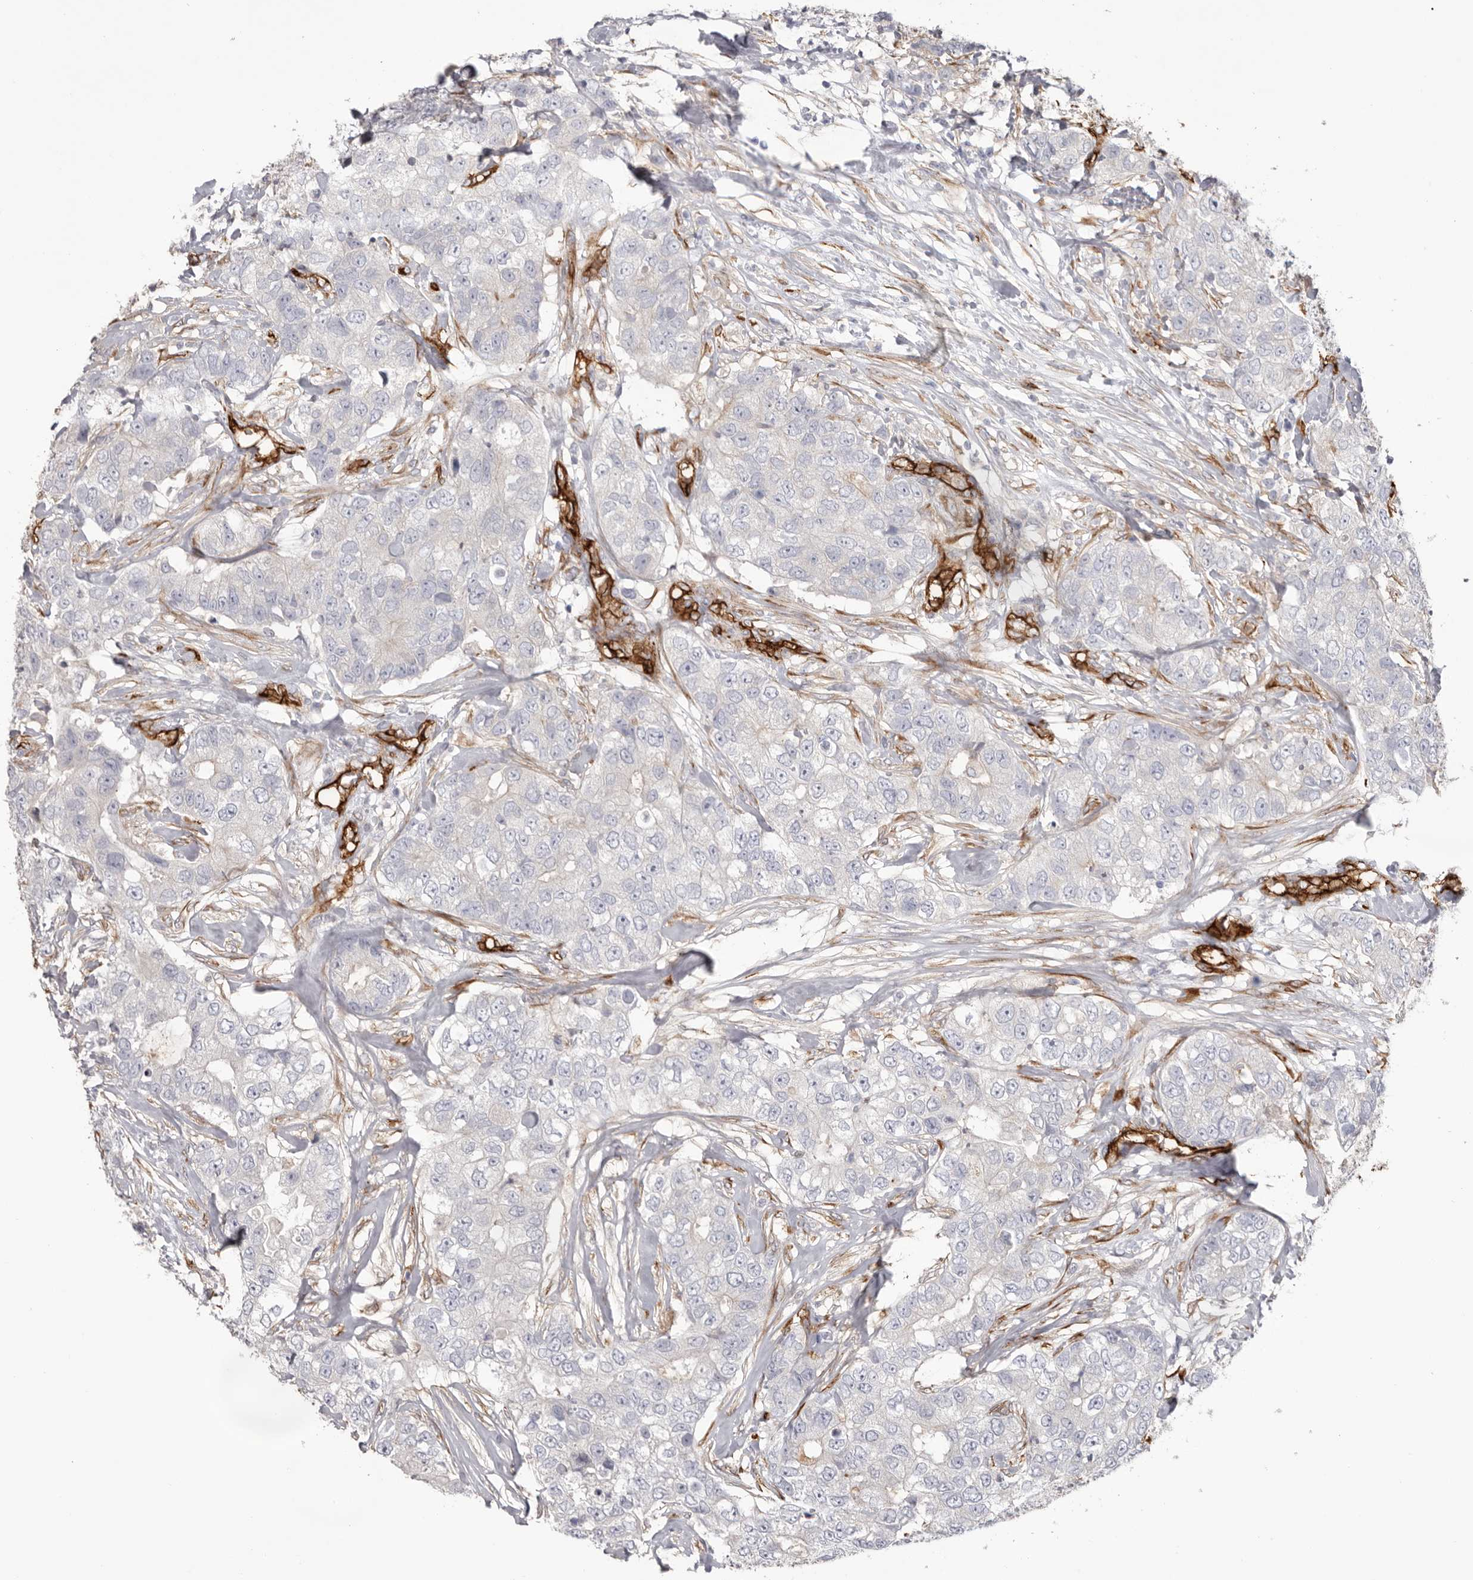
{"staining": {"intensity": "negative", "quantity": "none", "location": "none"}, "tissue": "breast cancer", "cell_type": "Tumor cells", "image_type": "cancer", "snomed": [{"axis": "morphology", "description": "Duct carcinoma"}, {"axis": "topography", "description": "Breast"}], "caption": "There is no significant expression in tumor cells of breast invasive ductal carcinoma. Nuclei are stained in blue.", "gene": "LRRC66", "patient": {"sex": "female", "age": 62}}